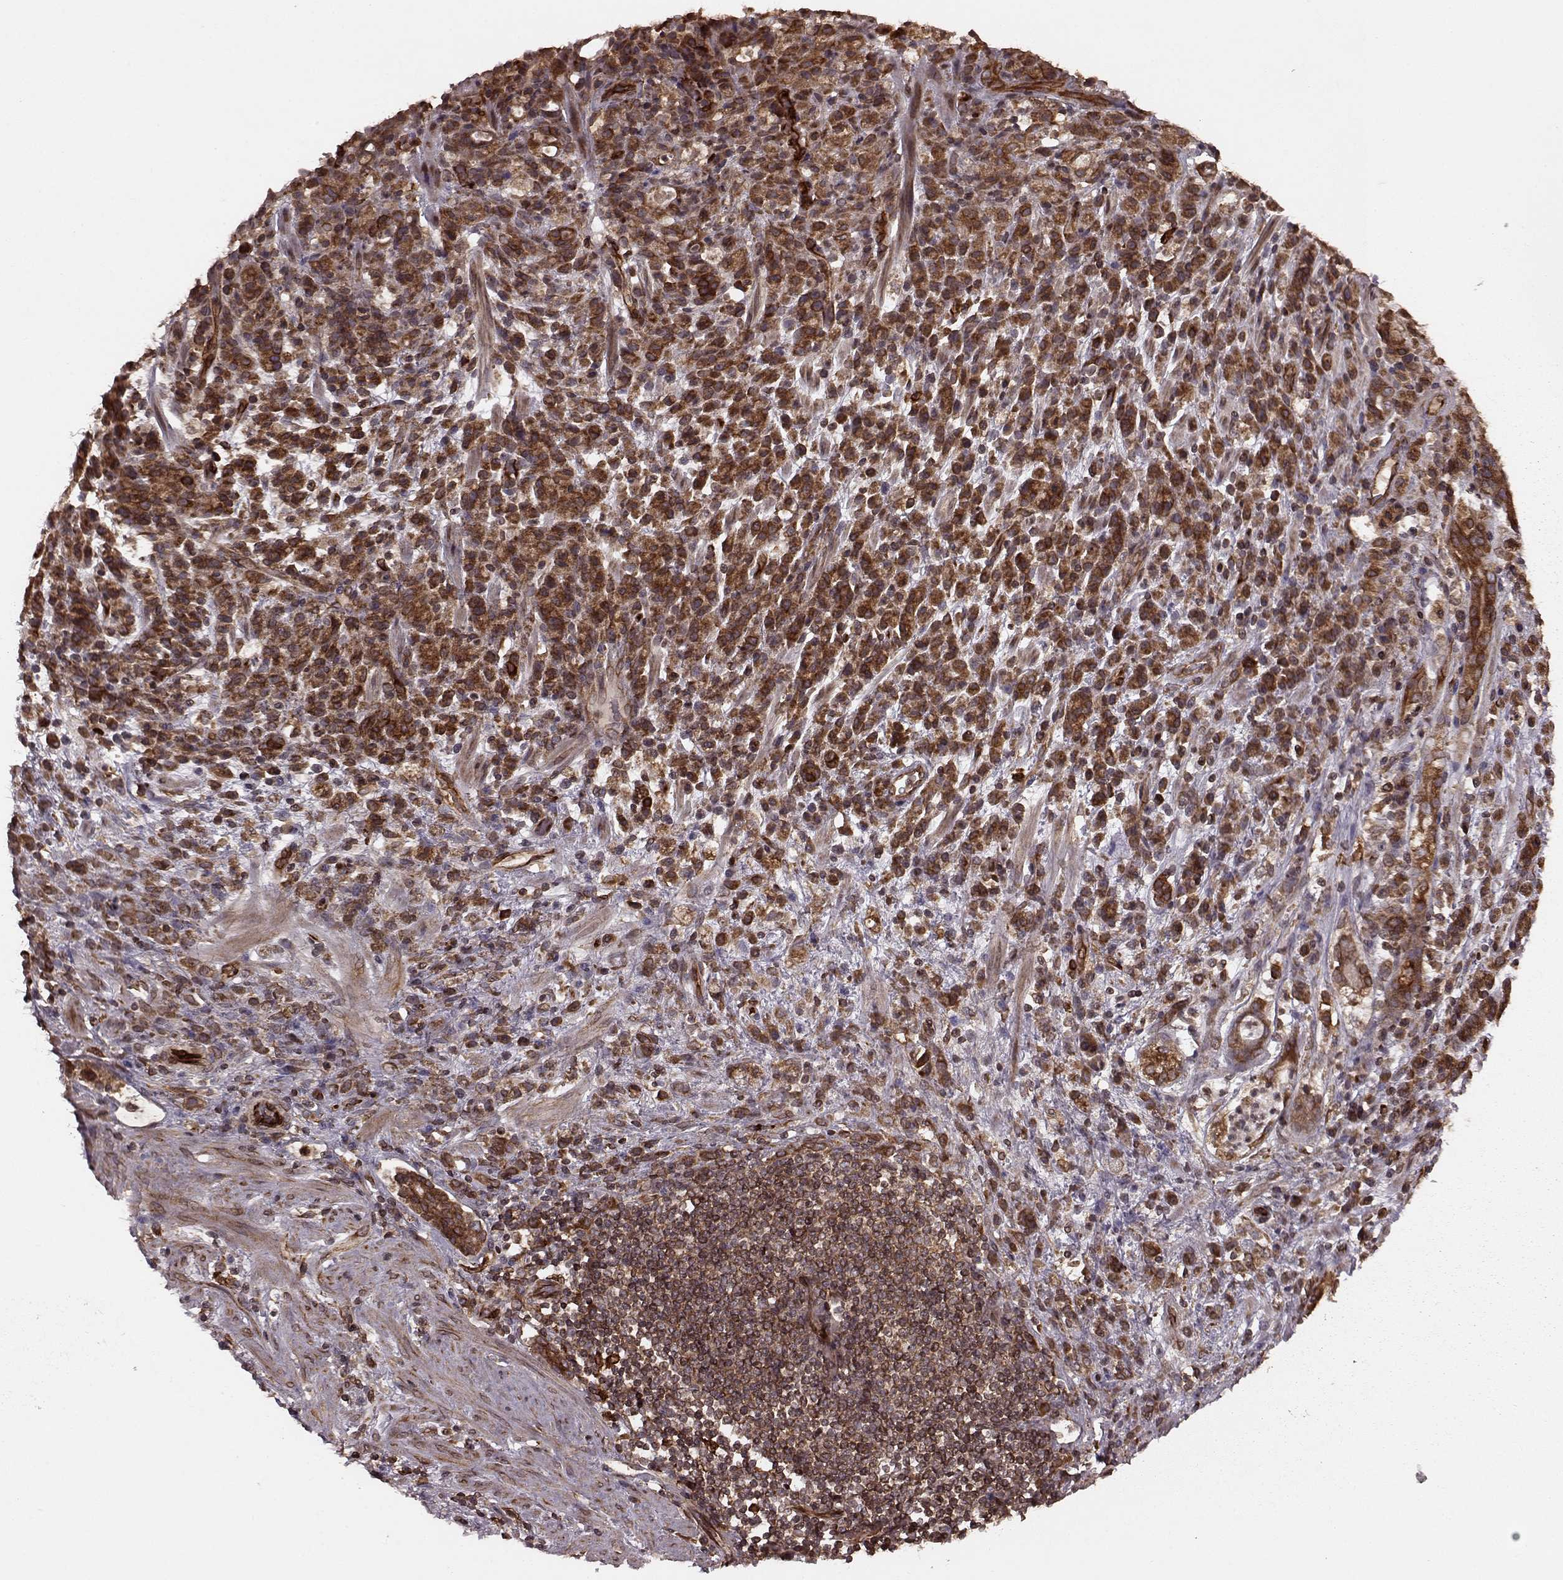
{"staining": {"intensity": "strong", "quantity": ">75%", "location": "cytoplasmic/membranous"}, "tissue": "stomach cancer", "cell_type": "Tumor cells", "image_type": "cancer", "snomed": [{"axis": "morphology", "description": "Adenocarcinoma, NOS"}, {"axis": "topography", "description": "Stomach"}], "caption": "Immunohistochemical staining of human stomach cancer (adenocarcinoma) demonstrates strong cytoplasmic/membranous protein positivity in about >75% of tumor cells.", "gene": "AGPAT1", "patient": {"sex": "female", "age": 60}}